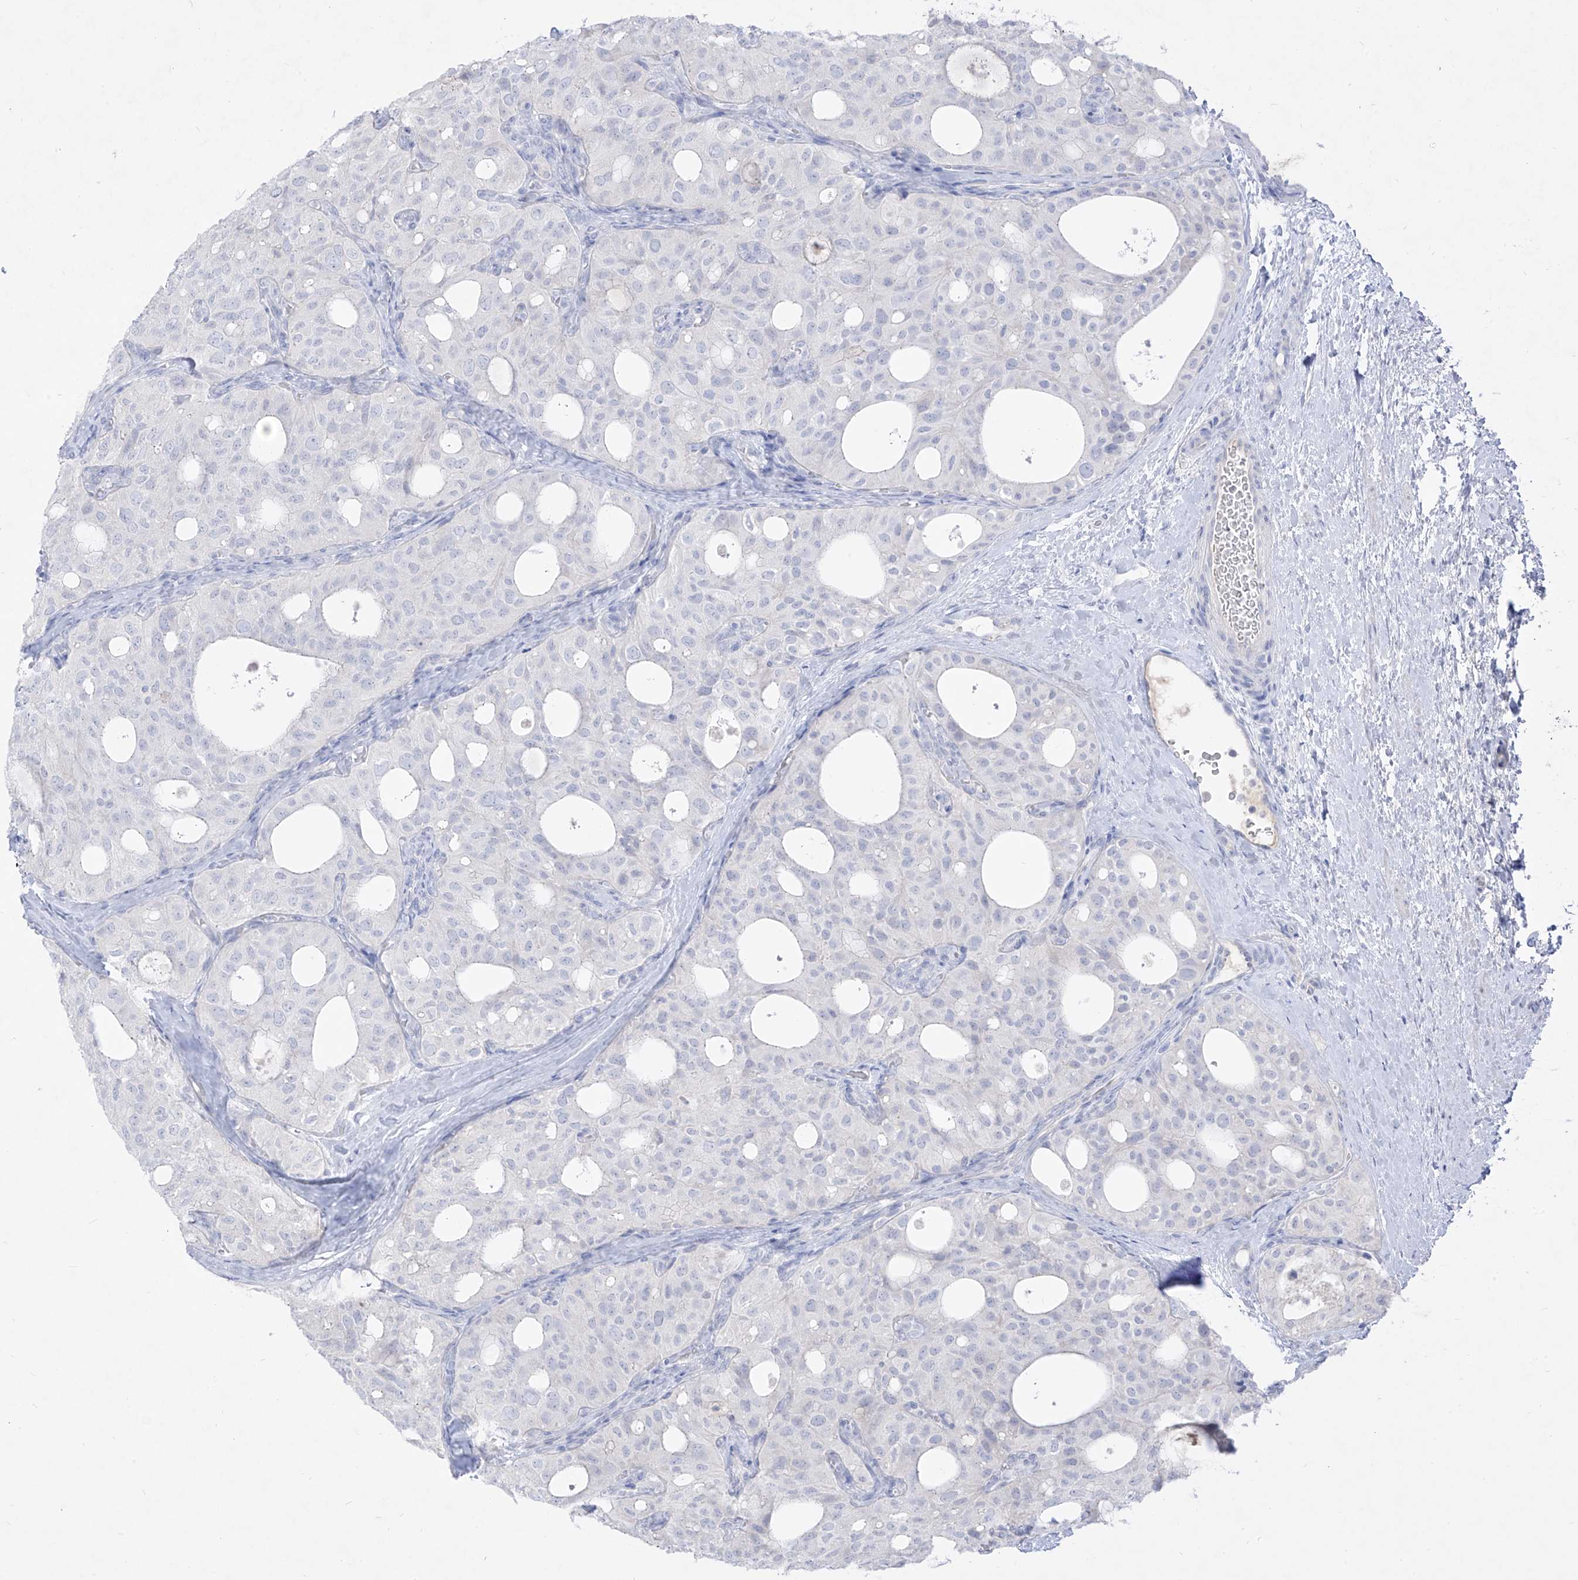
{"staining": {"intensity": "negative", "quantity": "none", "location": "none"}, "tissue": "thyroid cancer", "cell_type": "Tumor cells", "image_type": "cancer", "snomed": [{"axis": "morphology", "description": "Follicular adenoma carcinoma, NOS"}, {"axis": "topography", "description": "Thyroid gland"}], "caption": "Immunohistochemical staining of thyroid cancer reveals no significant staining in tumor cells.", "gene": "TGM4", "patient": {"sex": "male", "age": 75}}